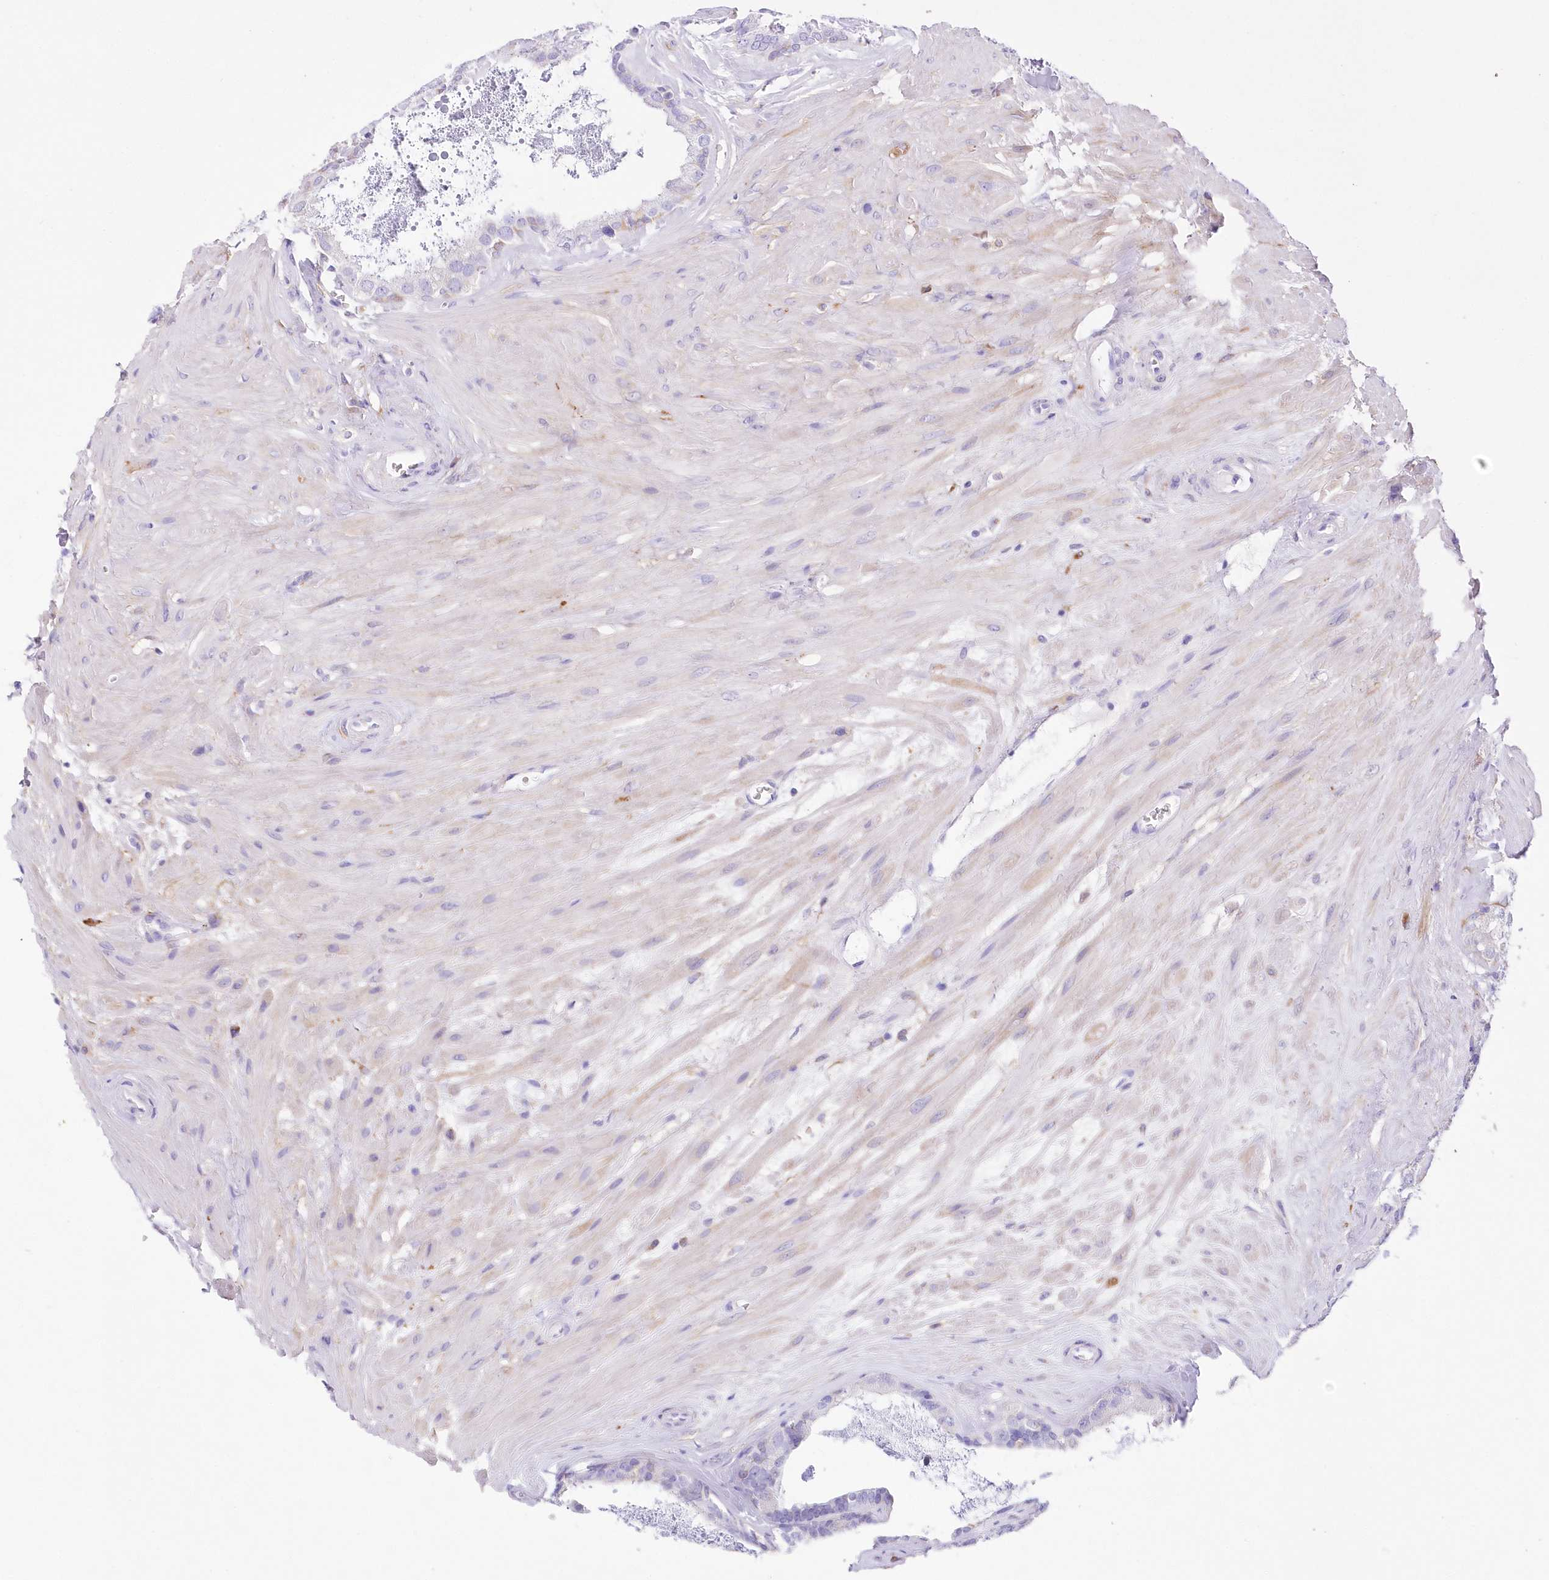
{"staining": {"intensity": "negative", "quantity": "none", "location": "none"}, "tissue": "seminal vesicle", "cell_type": "Glandular cells", "image_type": "normal", "snomed": [{"axis": "morphology", "description": "Normal tissue, NOS"}, {"axis": "topography", "description": "Prostate"}, {"axis": "topography", "description": "Seminal veicle"}], "caption": "Immunohistochemical staining of benign human seminal vesicle shows no significant staining in glandular cells. The staining was performed using DAB to visualize the protein expression in brown, while the nuclei were stained in blue with hematoxylin (Magnification: 20x).", "gene": "DNAJC19", "patient": {"sex": "male", "age": 59}}